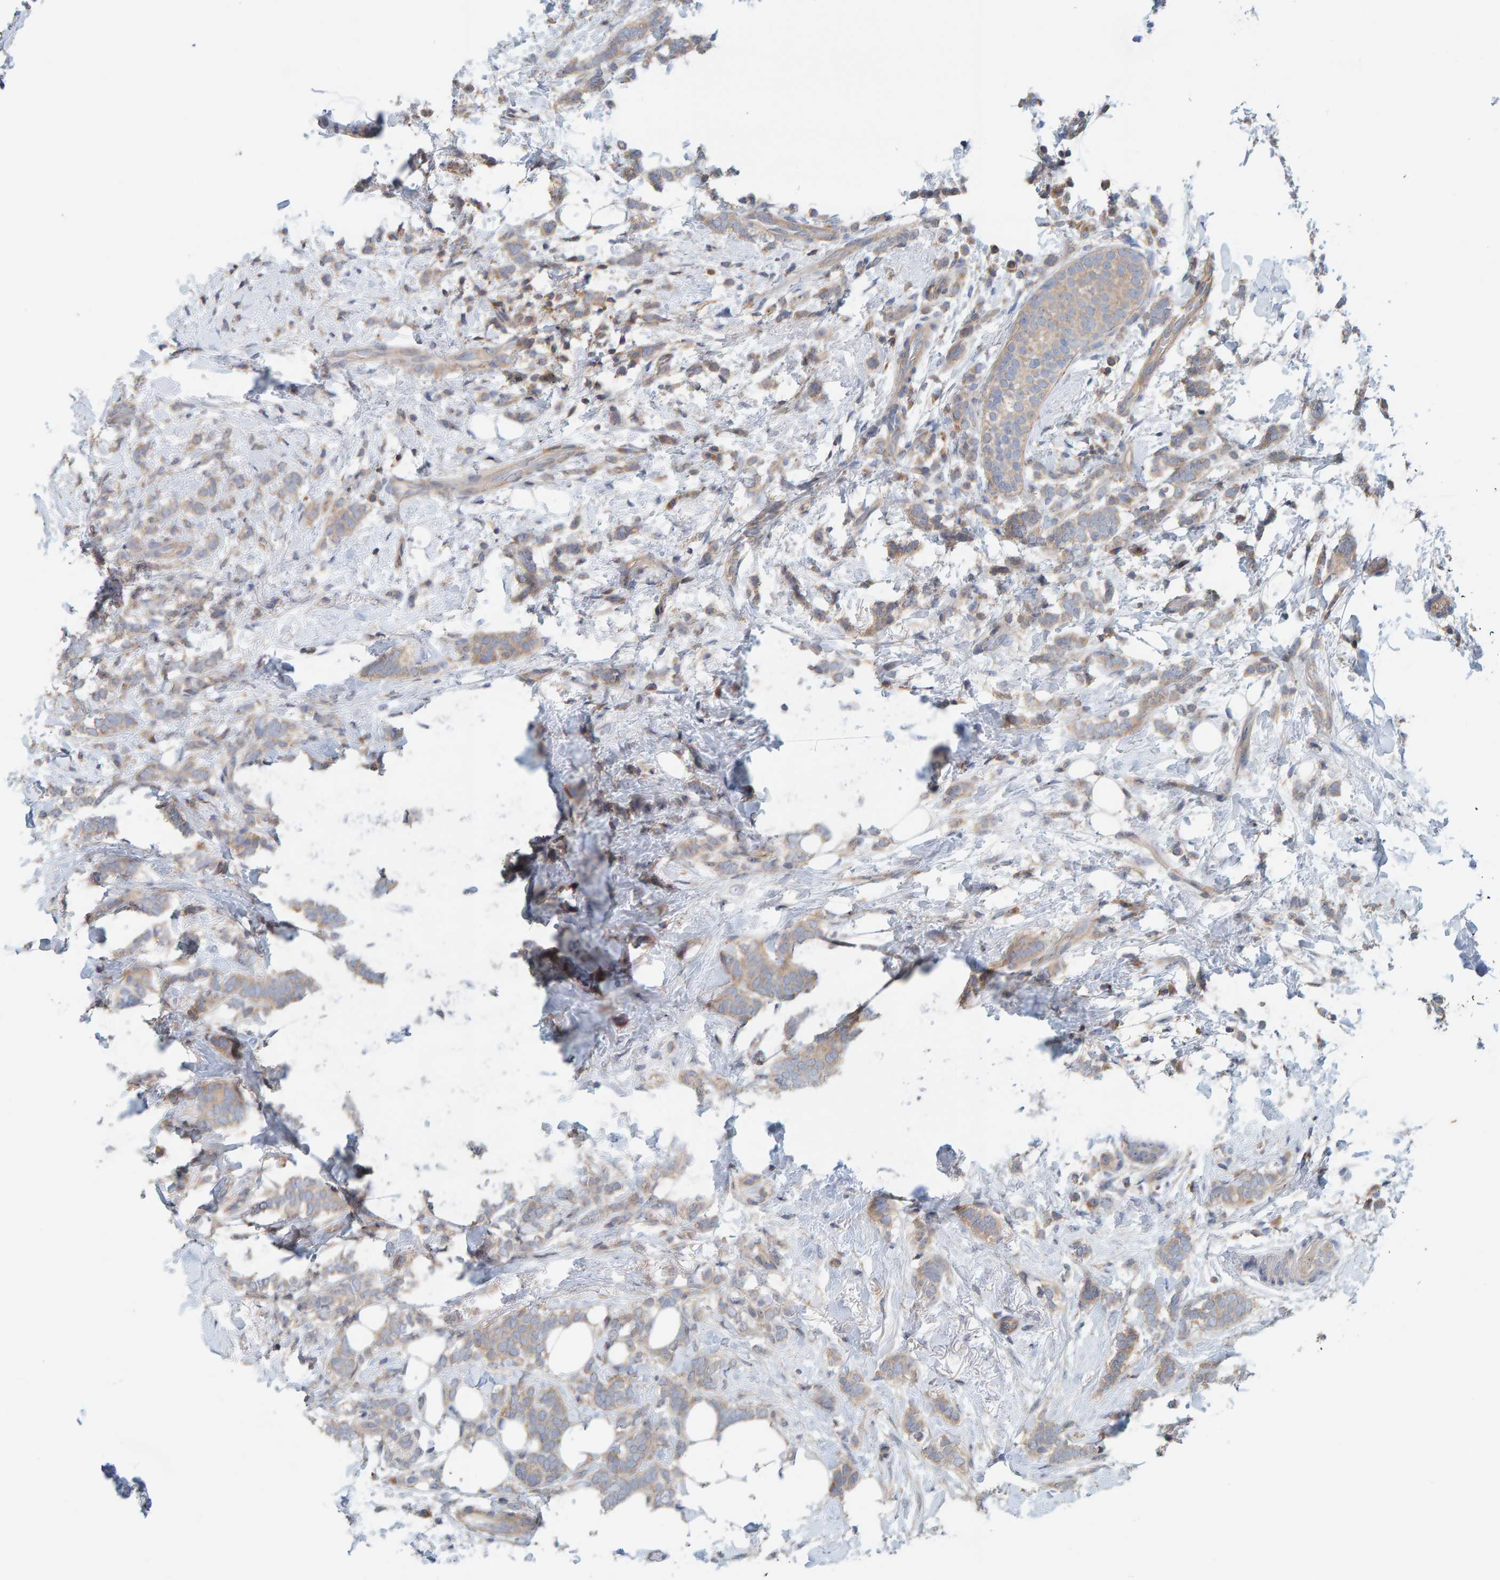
{"staining": {"intensity": "weak", "quantity": ">75%", "location": "cytoplasmic/membranous"}, "tissue": "breast cancer", "cell_type": "Tumor cells", "image_type": "cancer", "snomed": [{"axis": "morphology", "description": "Lobular carcinoma"}, {"axis": "topography", "description": "Breast"}], "caption": "DAB immunohistochemical staining of breast cancer (lobular carcinoma) displays weak cytoplasmic/membranous protein staining in about >75% of tumor cells.", "gene": "CCM2", "patient": {"sex": "female", "age": 50}}